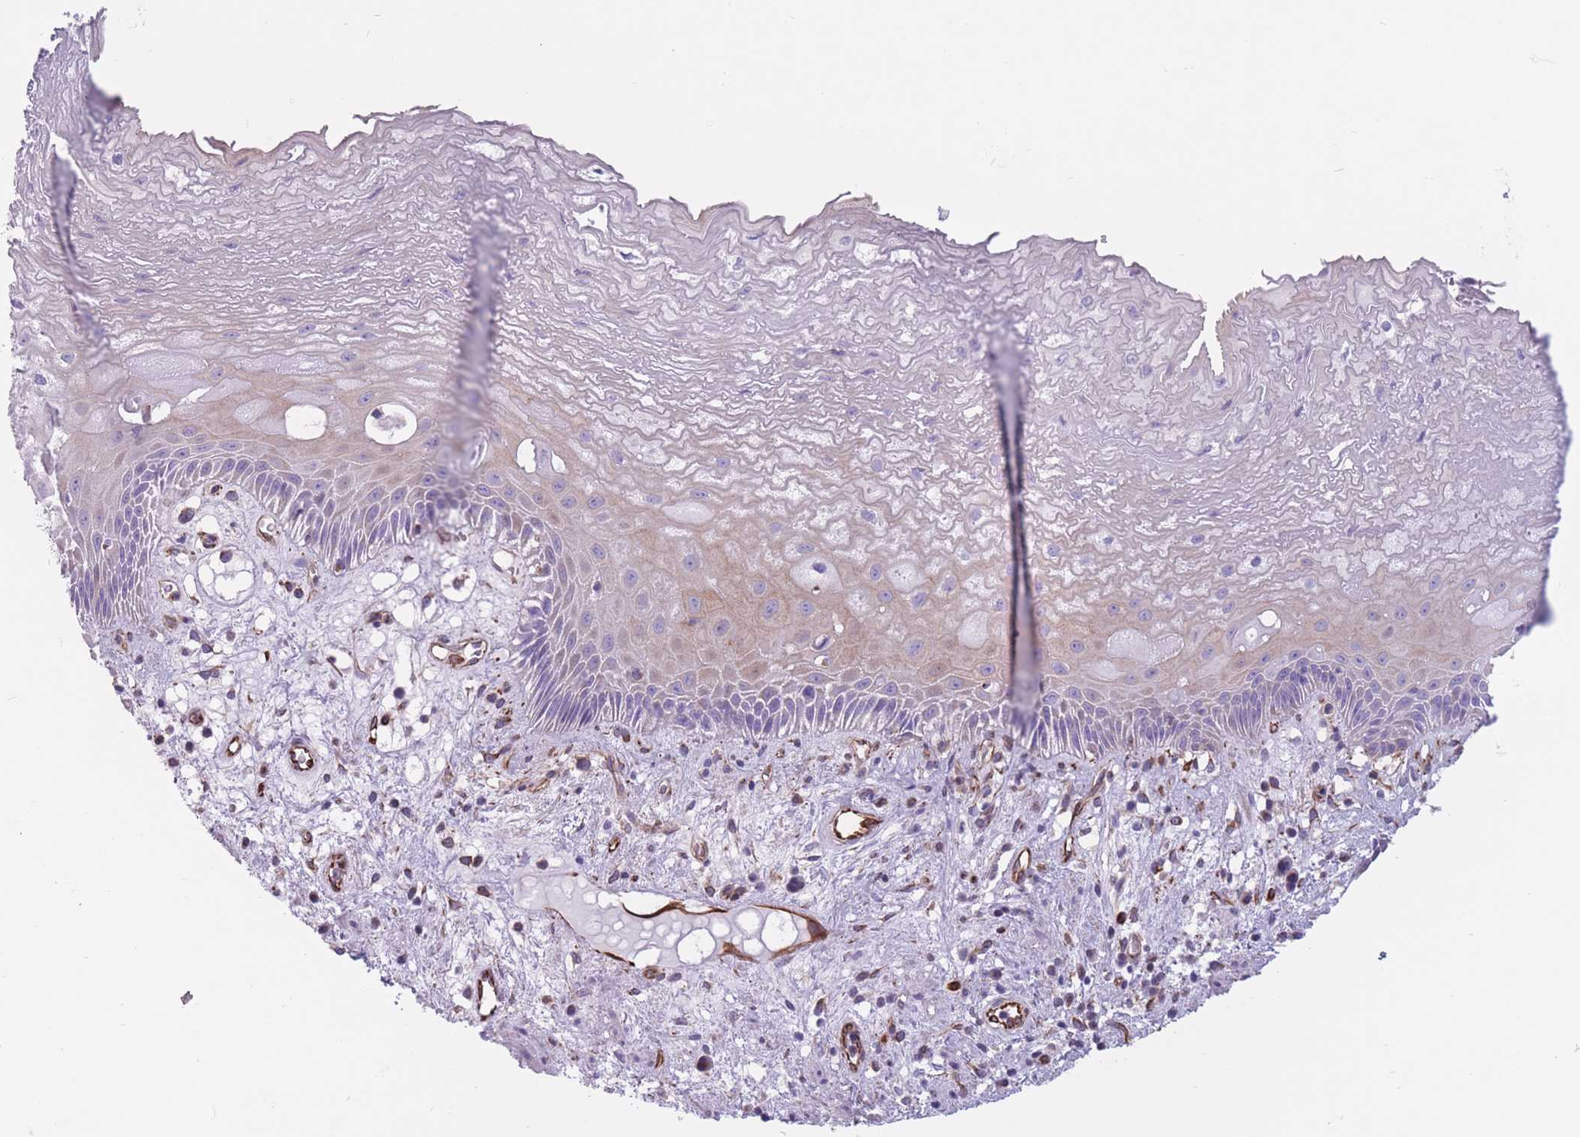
{"staining": {"intensity": "weak", "quantity": "<25%", "location": "cytoplasmic/membranous"}, "tissue": "esophagus", "cell_type": "Squamous epithelial cells", "image_type": "normal", "snomed": [{"axis": "morphology", "description": "Normal tissue, NOS"}, {"axis": "topography", "description": "Esophagus"}], "caption": "IHC photomicrograph of normal human esophagus stained for a protein (brown), which demonstrates no expression in squamous epithelial cells. The staining was performed using DAB to visualize the protein expression in brown, while the nuclei were stained in blue with hematoxylin (Magnification: 20x).", "gene": "ATP5MF", "patient": {"sex": "male", "age": 60}}